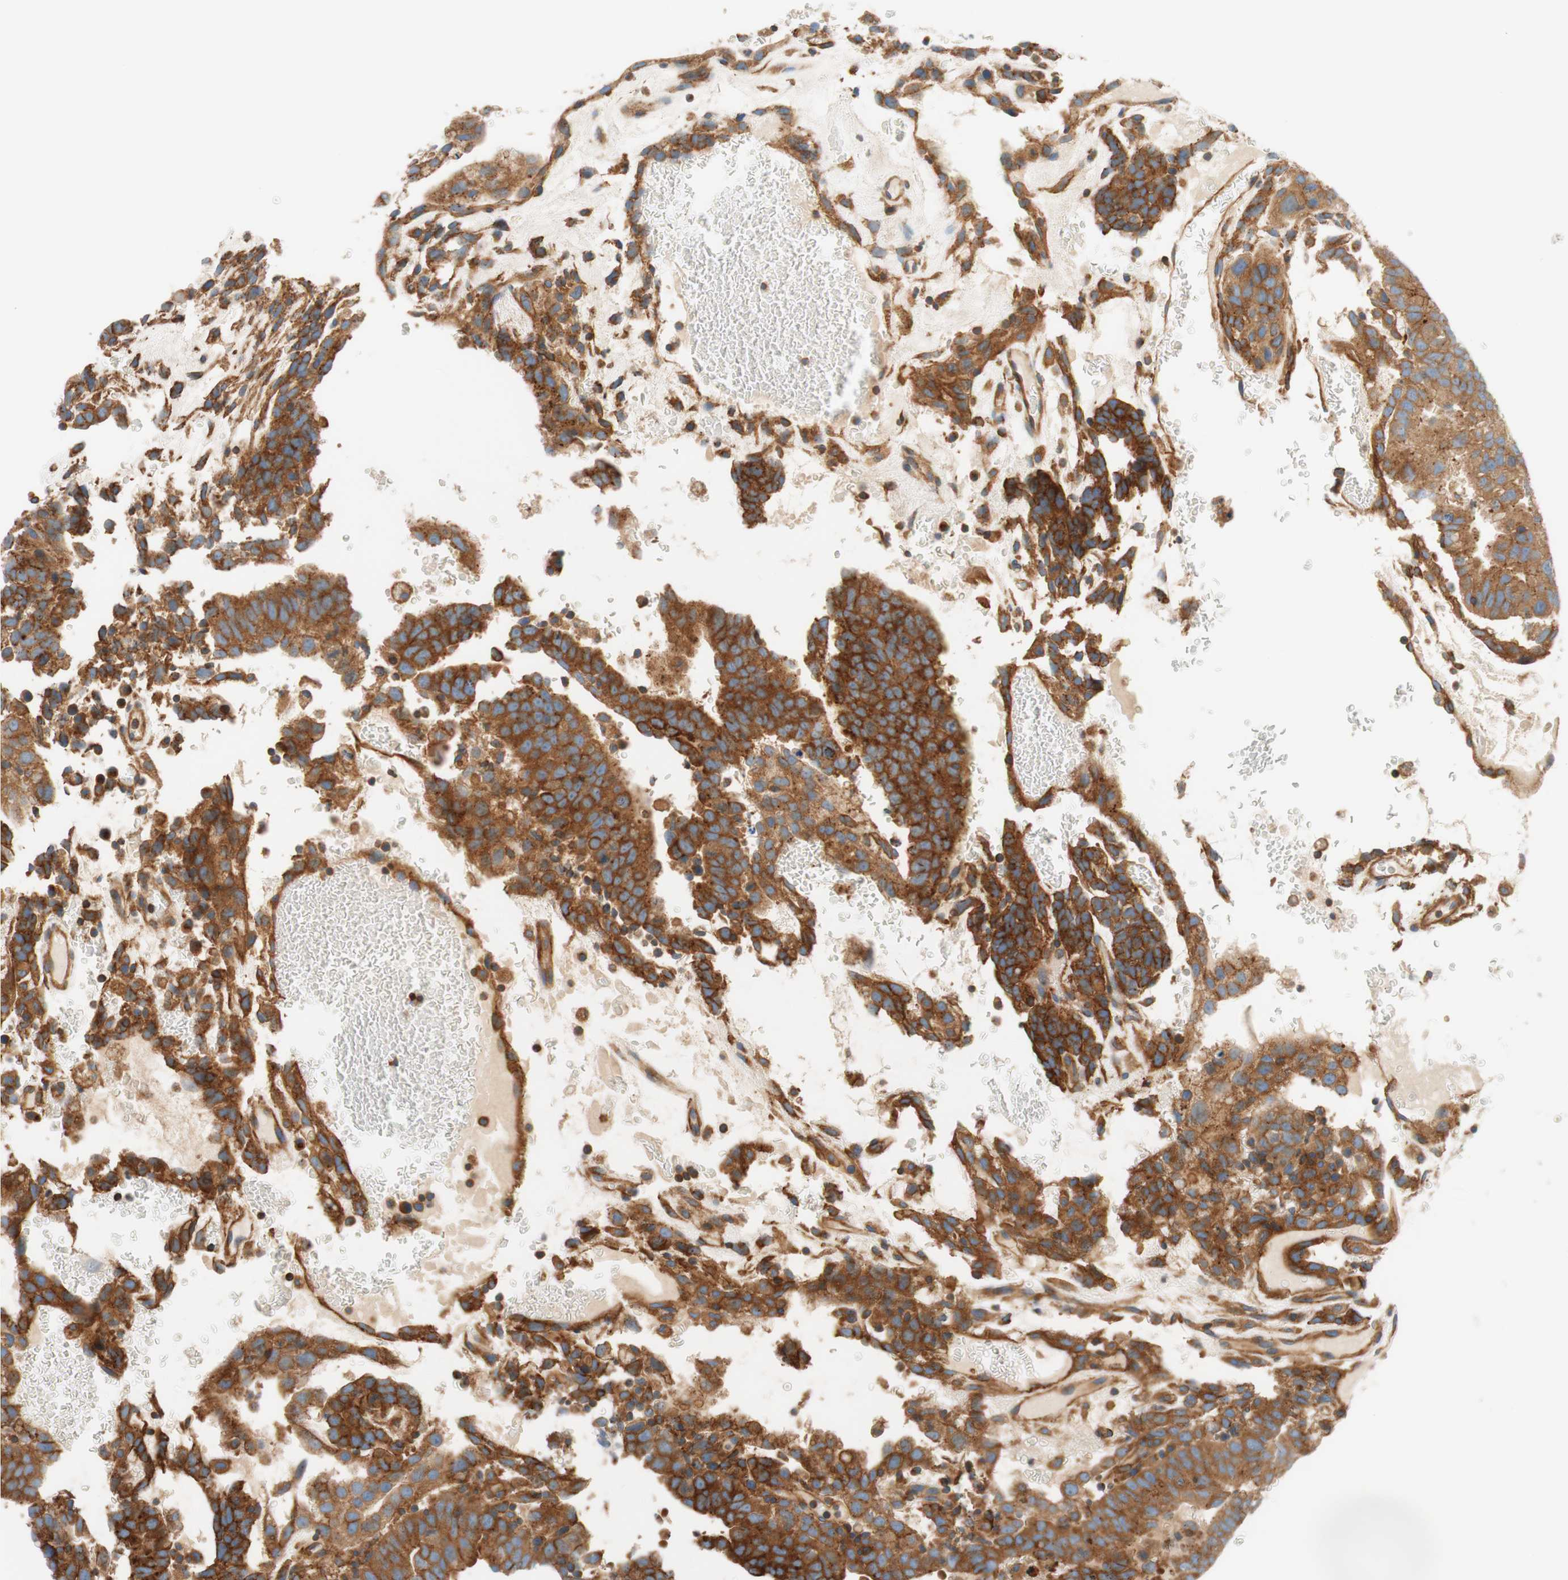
{"staining": {"intensity": "strong", "quantity": ">75%", "location": "cytoplasmic/membranous"}, "tissue": "testis cancer", "cell_type": "Tumor cells", "image_type": "cancer", "snomed": [{"axis": "morphology", "description": "Seminoma, NOS"}, {"axis": "morphology", "description": "Carcinoma, Embryonal, NOS"}, {"axis": "topography", "description": "Testis"}], "caption": "Immunohistochemical staining of human testis cancer (seminoma) displays high levels of strong cytoplasmic/membranous protein staining in approximately >75% of tumor cells.", "gene": "VPS26A", "patient": {"sex": "male", "age": 52}}